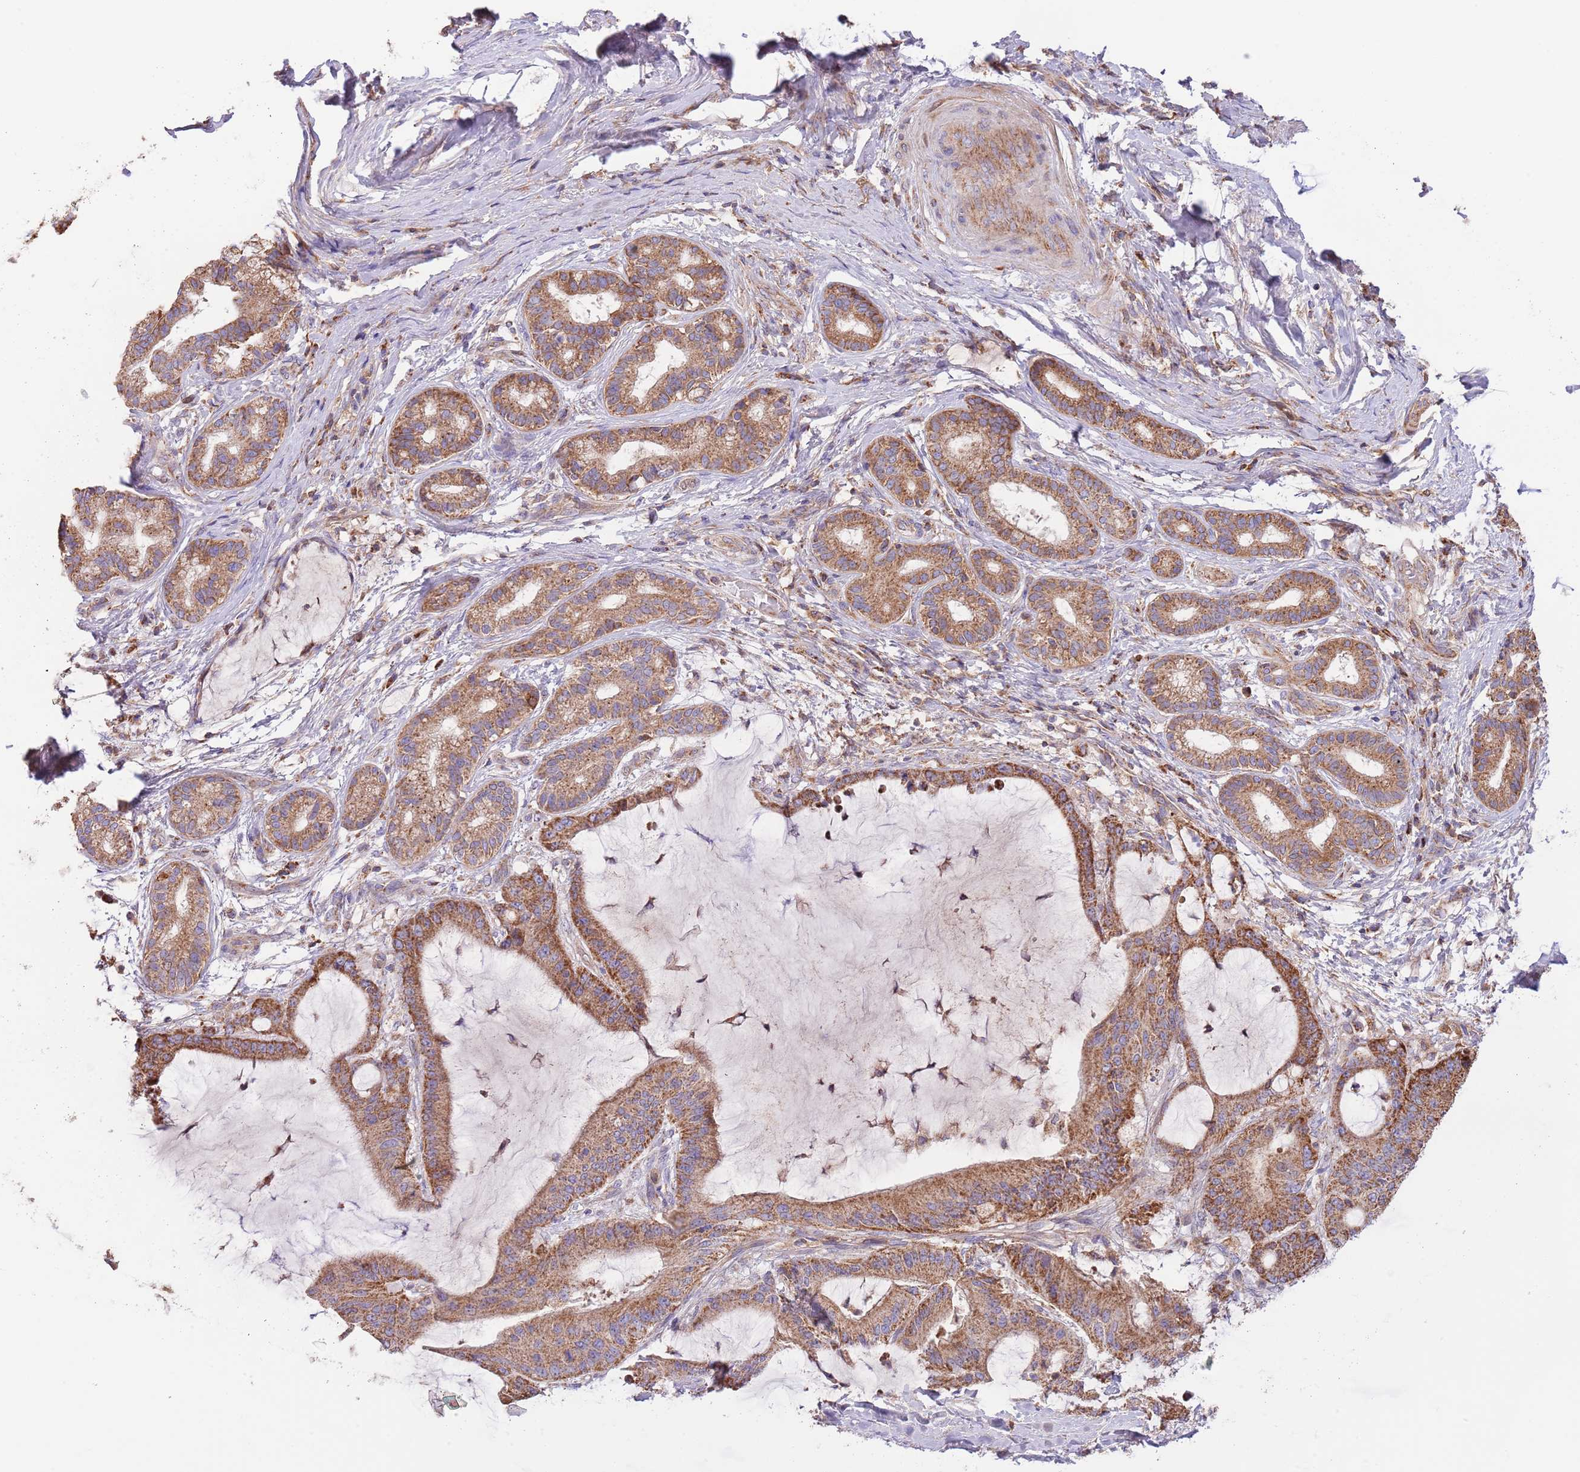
{"staining": {"intensity": "strong", "quantity": ">75%", "location": "cytoplasmic/membranous"}, "tissue": "liver cancer", "cell_type": "Tumor cells", "image_type": "cancer", "snomed": [{"axis": "morphology", "description": "Normal tissue, NOS"}, {"axis": "morphology", "description": "Cholangiocarcinoma"}, {"axis": "topography", "description": "Liver"}, {"axis": "topography", "description": "Peripheral nerve tissue"}], "caption": "Liver cancer (cholangiocarcinoma) was stained to show a protein in brown. There is high levels of strong cytoplasmic/membranous positivity in about >75% of tumor cells.", "gene": "DNAJA3", "patient": {"sex": "female", "age": 73}}